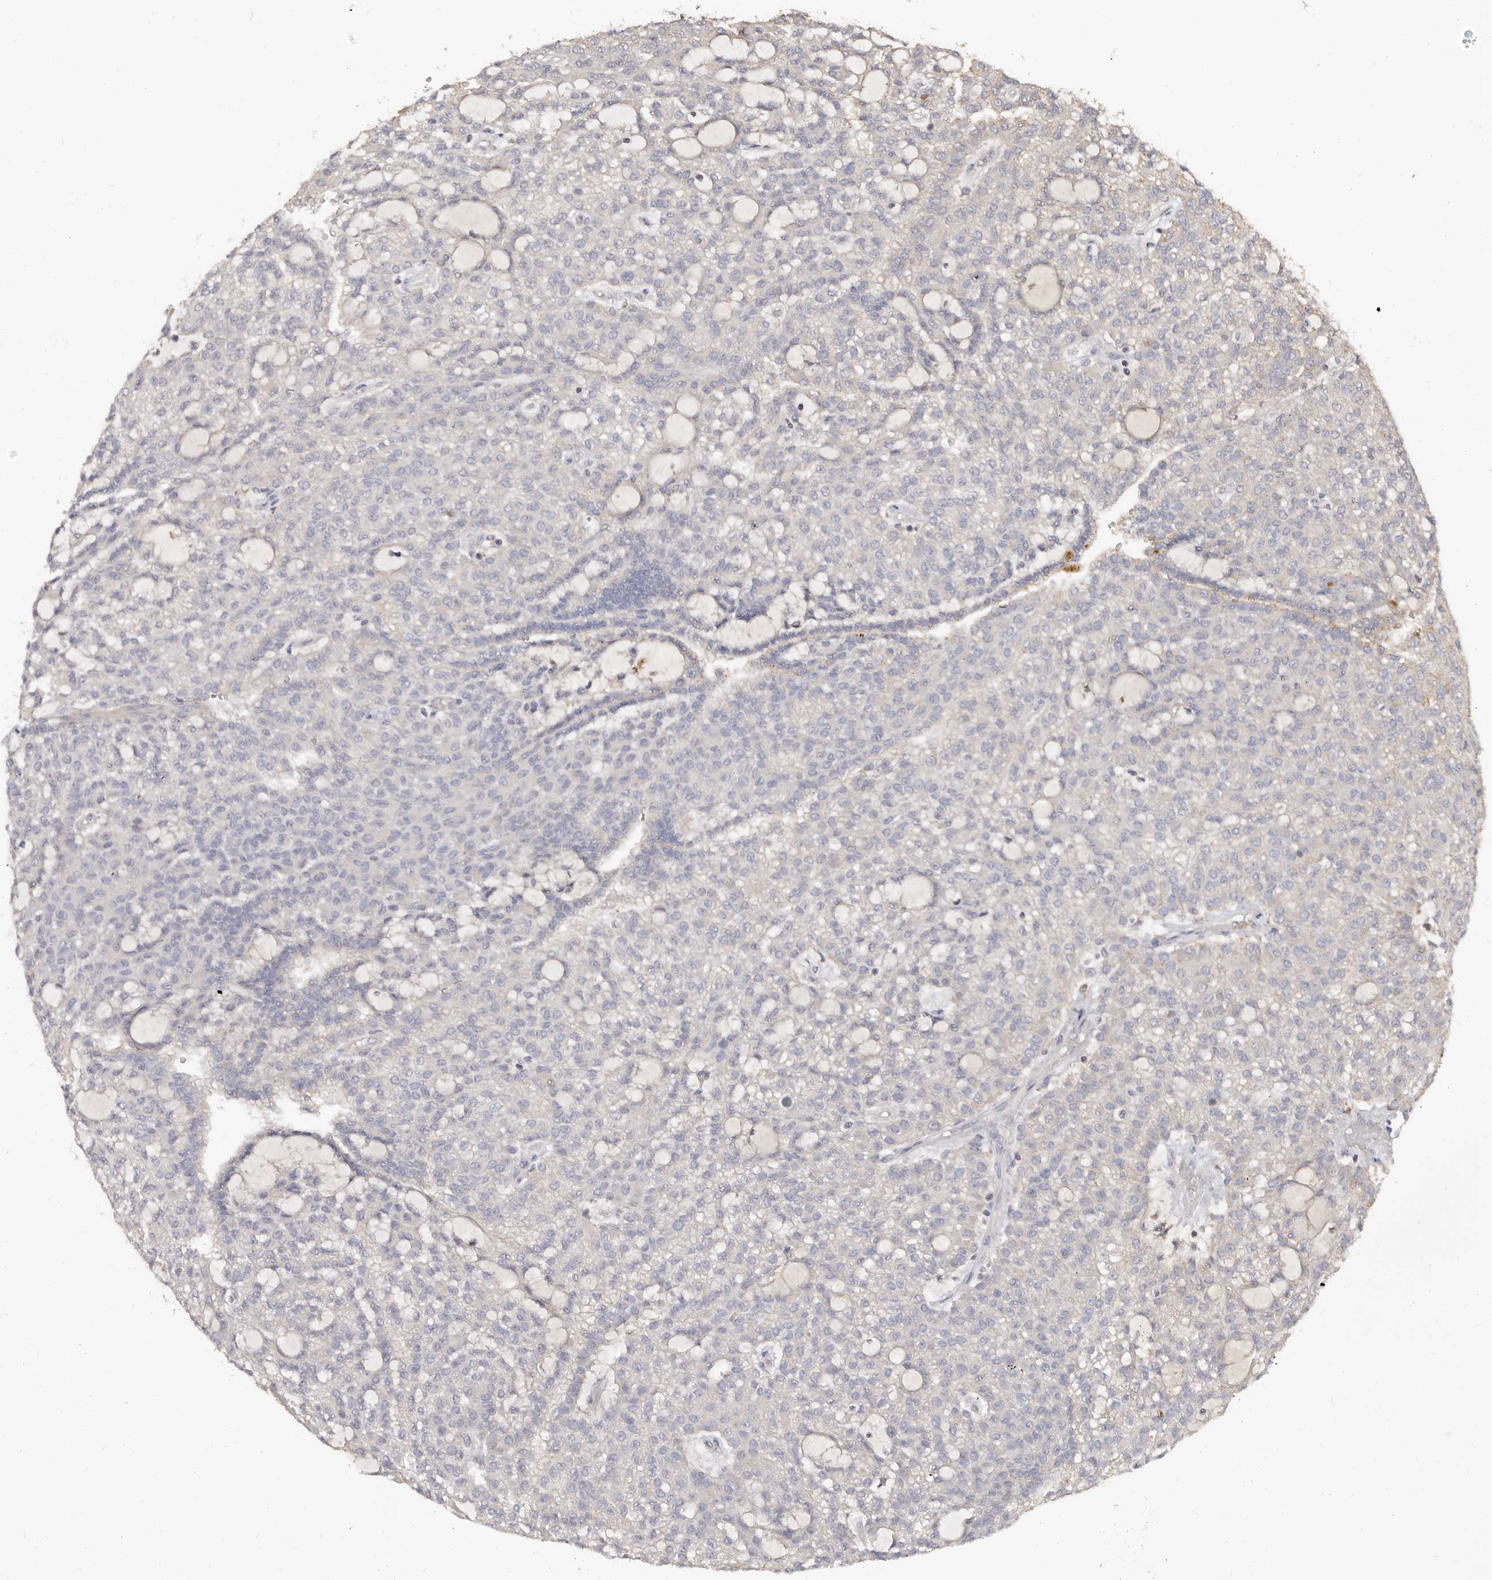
{"staining": {"intensity": "negative", "quantity": "none", "location": "none"}, "tissue": "renal cancer", "cell_type": "Tumor cells", "image_type": "cancer", "snomed": [{"axis": "morphology", "description": "Adenocarcinoma, NOS"}, {"axis": "topography", "description": "Kidney"}], "caption": "Tumor cells are negative for protein expression in human renal cancer (adenocarcinoma). (DAB (3,3'-diaminobenzidine) immunohistochemistry (IHC), high magnification).", "gene": "SLC39A2", "patient": {"sex": "male", "age": 63}}